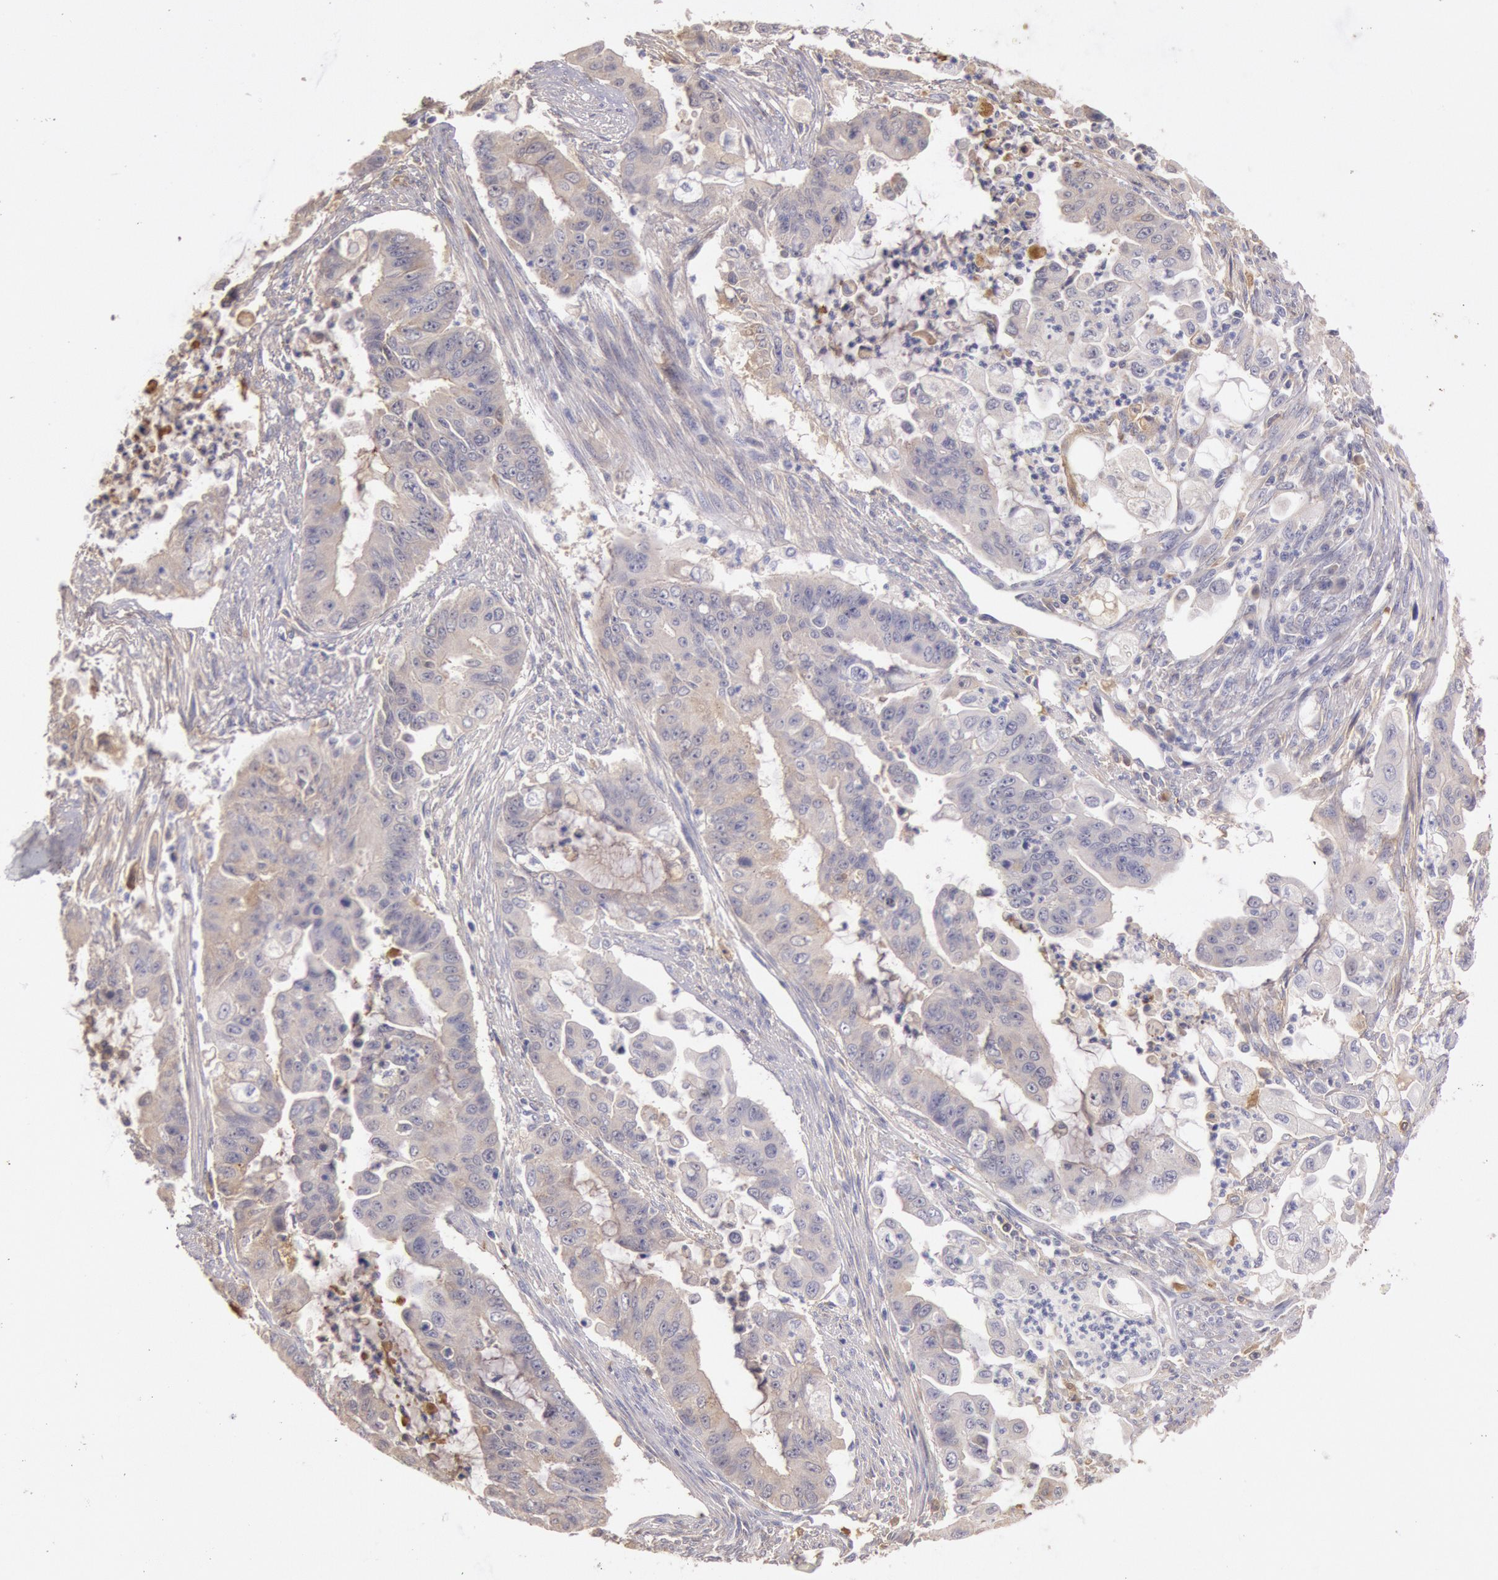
{"staining": {"intensity": "negative", "quantity": "none", "location": "none"}, "tissue": "endometrial cancer", "cell_type": "Tumor cells", "image_type": "cancer", "snomed": [{"axis": "morphology", "description": "Adenocarcinoma, NOS"}, {"axis": "topography", "description": "Endometrium"}], "caption": "This micrograph is of endometrial adenocarcinoma stained with immunohistochemistry (IHC) to label a protein in brown with the nuclei are counter-stained blue. There is no expression in tumor cells.", "gene": "C1R", "patient": {"sex": "female", "age": 75}}